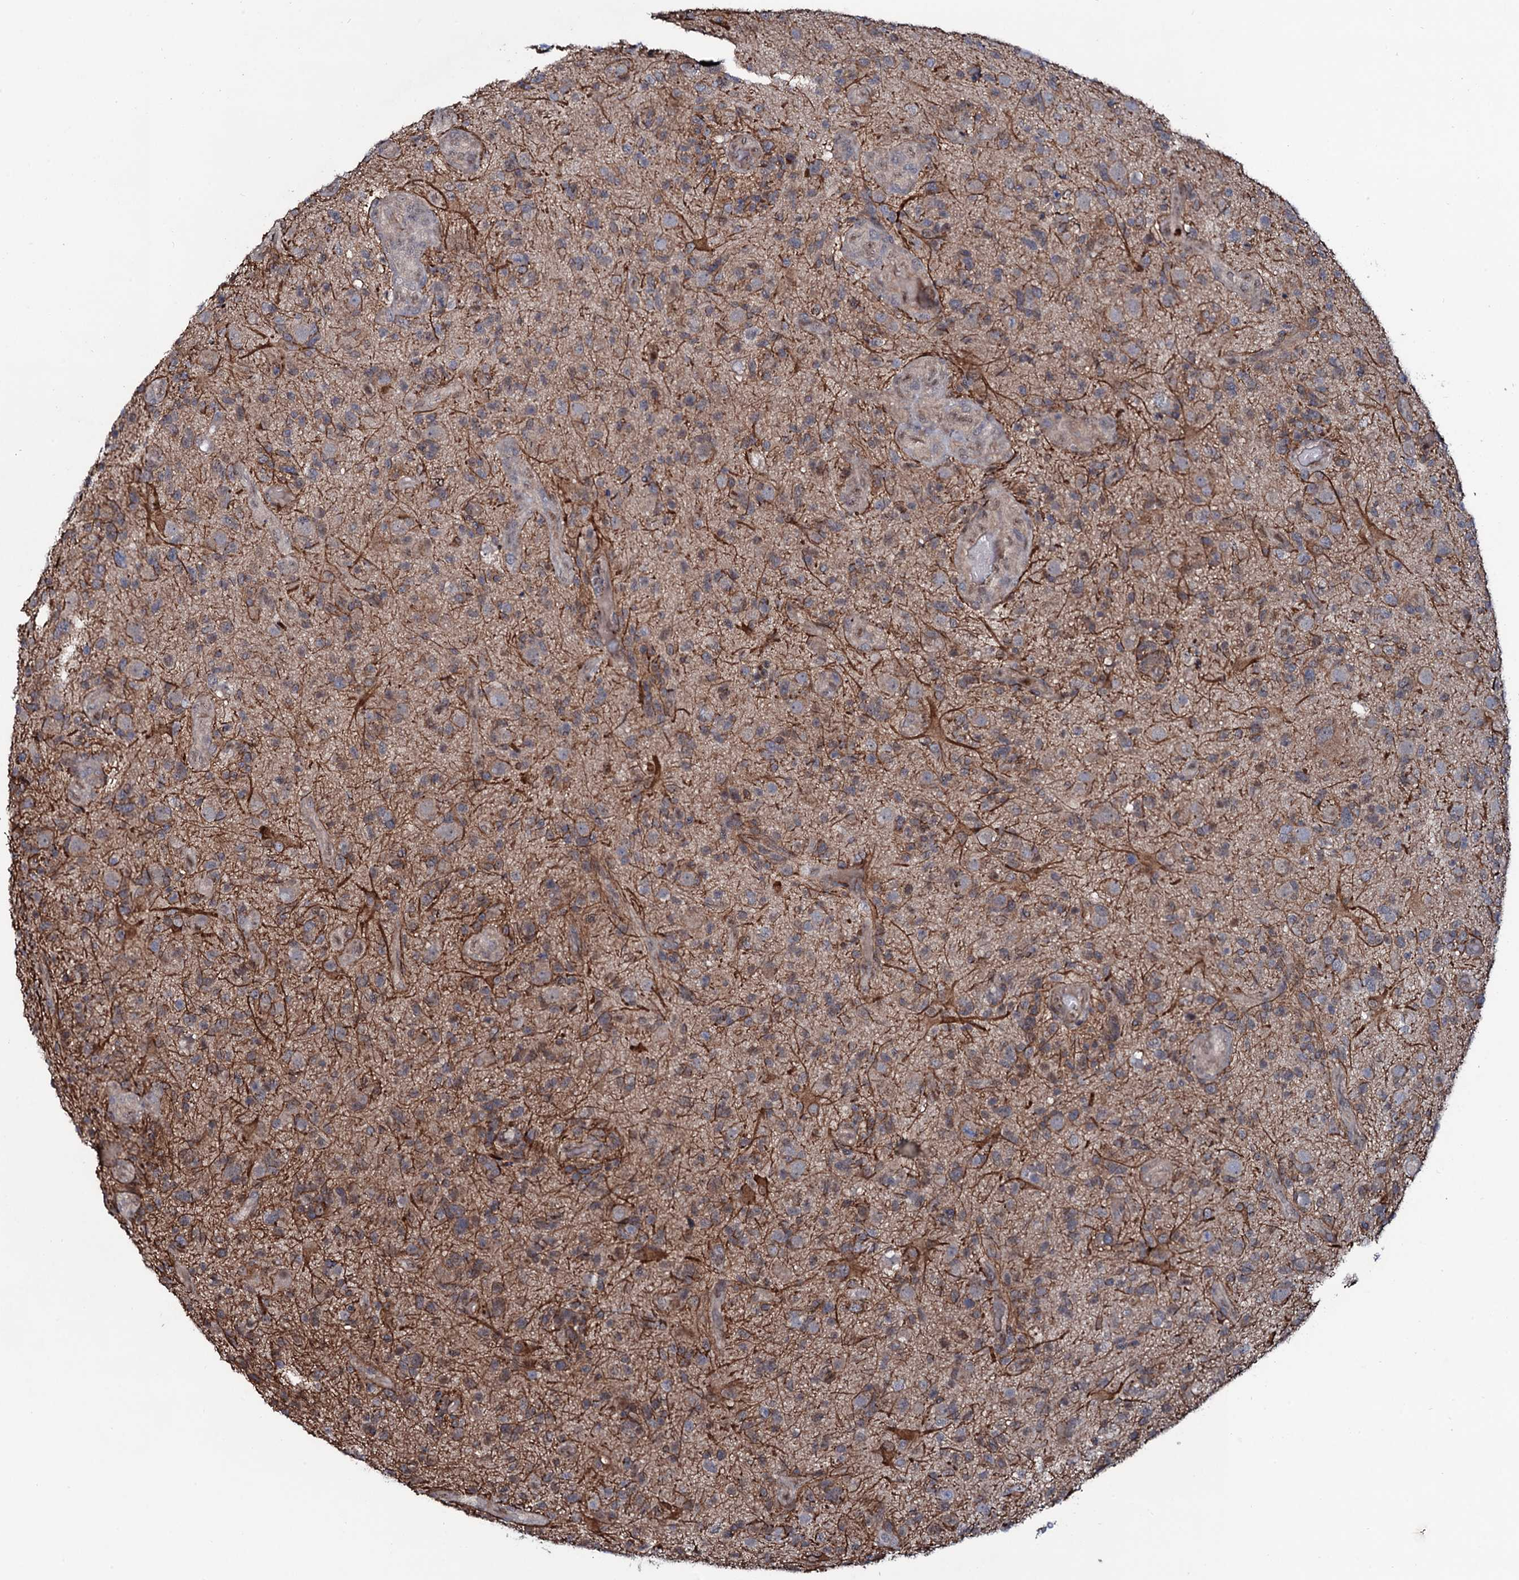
{"staining": {"intensity": "moderate", "quantity": "25%-75%", "location": "cytoplasmic/membranous"}, "tissue": "glioma", "cell_type": "Tumor cells", "image_type": "cancer", "snomed": [{"axis": "morphology", "description": "Glioma, malignant, High grade"}, {"axis": "topography", "description": "Brain"}], "caption": "This is an image of immunohistochemistry staining of glioma, which shows moderate staining in the cytoplasmic/membranous of tumor cells.", "gene": "COG6", "patient": {"sex": "male", "age": 47}}